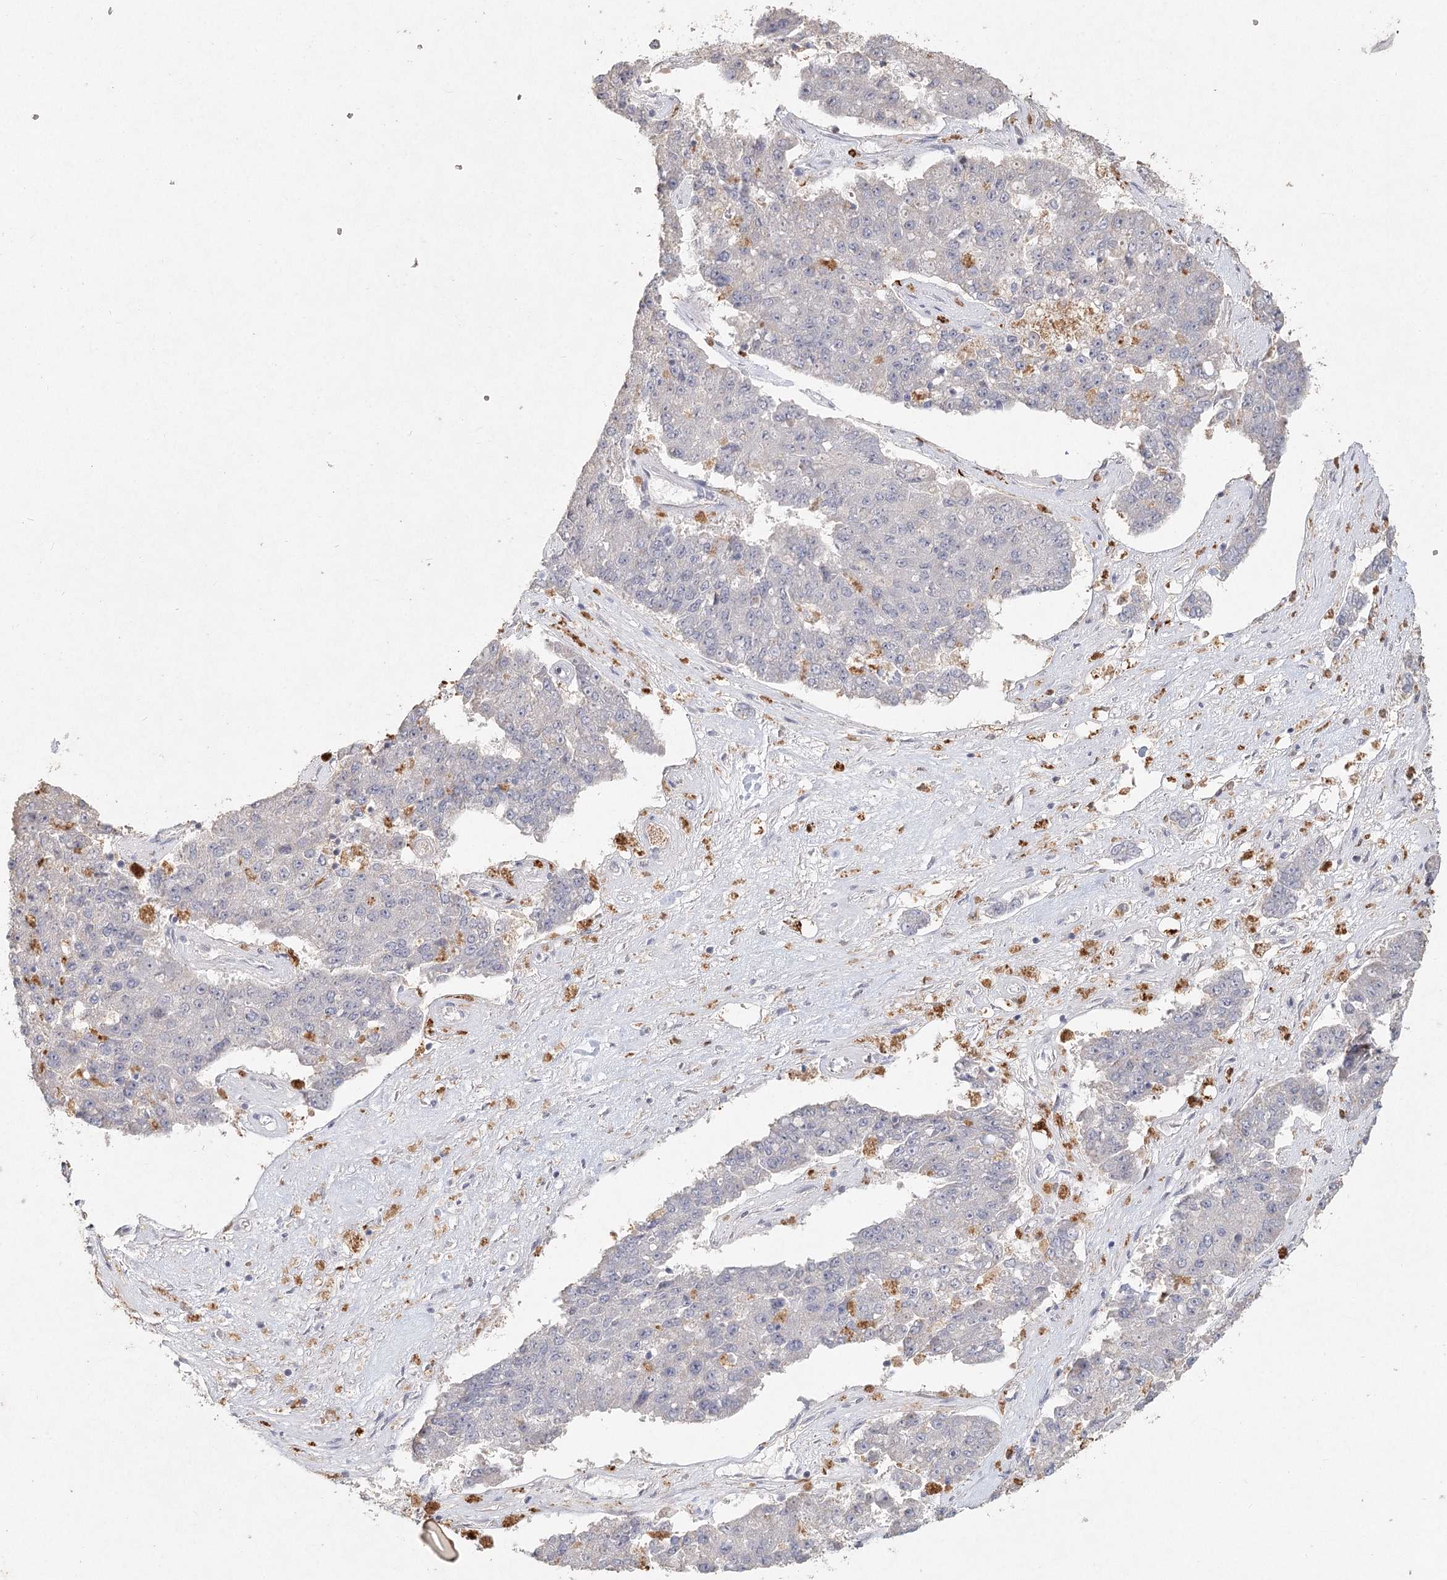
{"staining": {"intensity": "moderate", "quantity": "<25%", "location": "cytoplasmic/membranous"}, "tissue": "pancreatic cancer", "cell_type": "Tumor cells", "image_type": "cancer", "snomed": [{"axis": "morphology", "description": "Adenocarcinoma, NOS"}, {"axis": "topography", "description": "Pancreas"}], "caption": "Immunohistochemical staining of human pancreatic cancer (adenocarcinoma) reveals low levels of moderate cytoplasmic/membranous expression in approximately <25% of tumor cells. Nuclei are stained in blue.", "gene": "ARSI", "patient": {"sex": "male", "age": 50}}